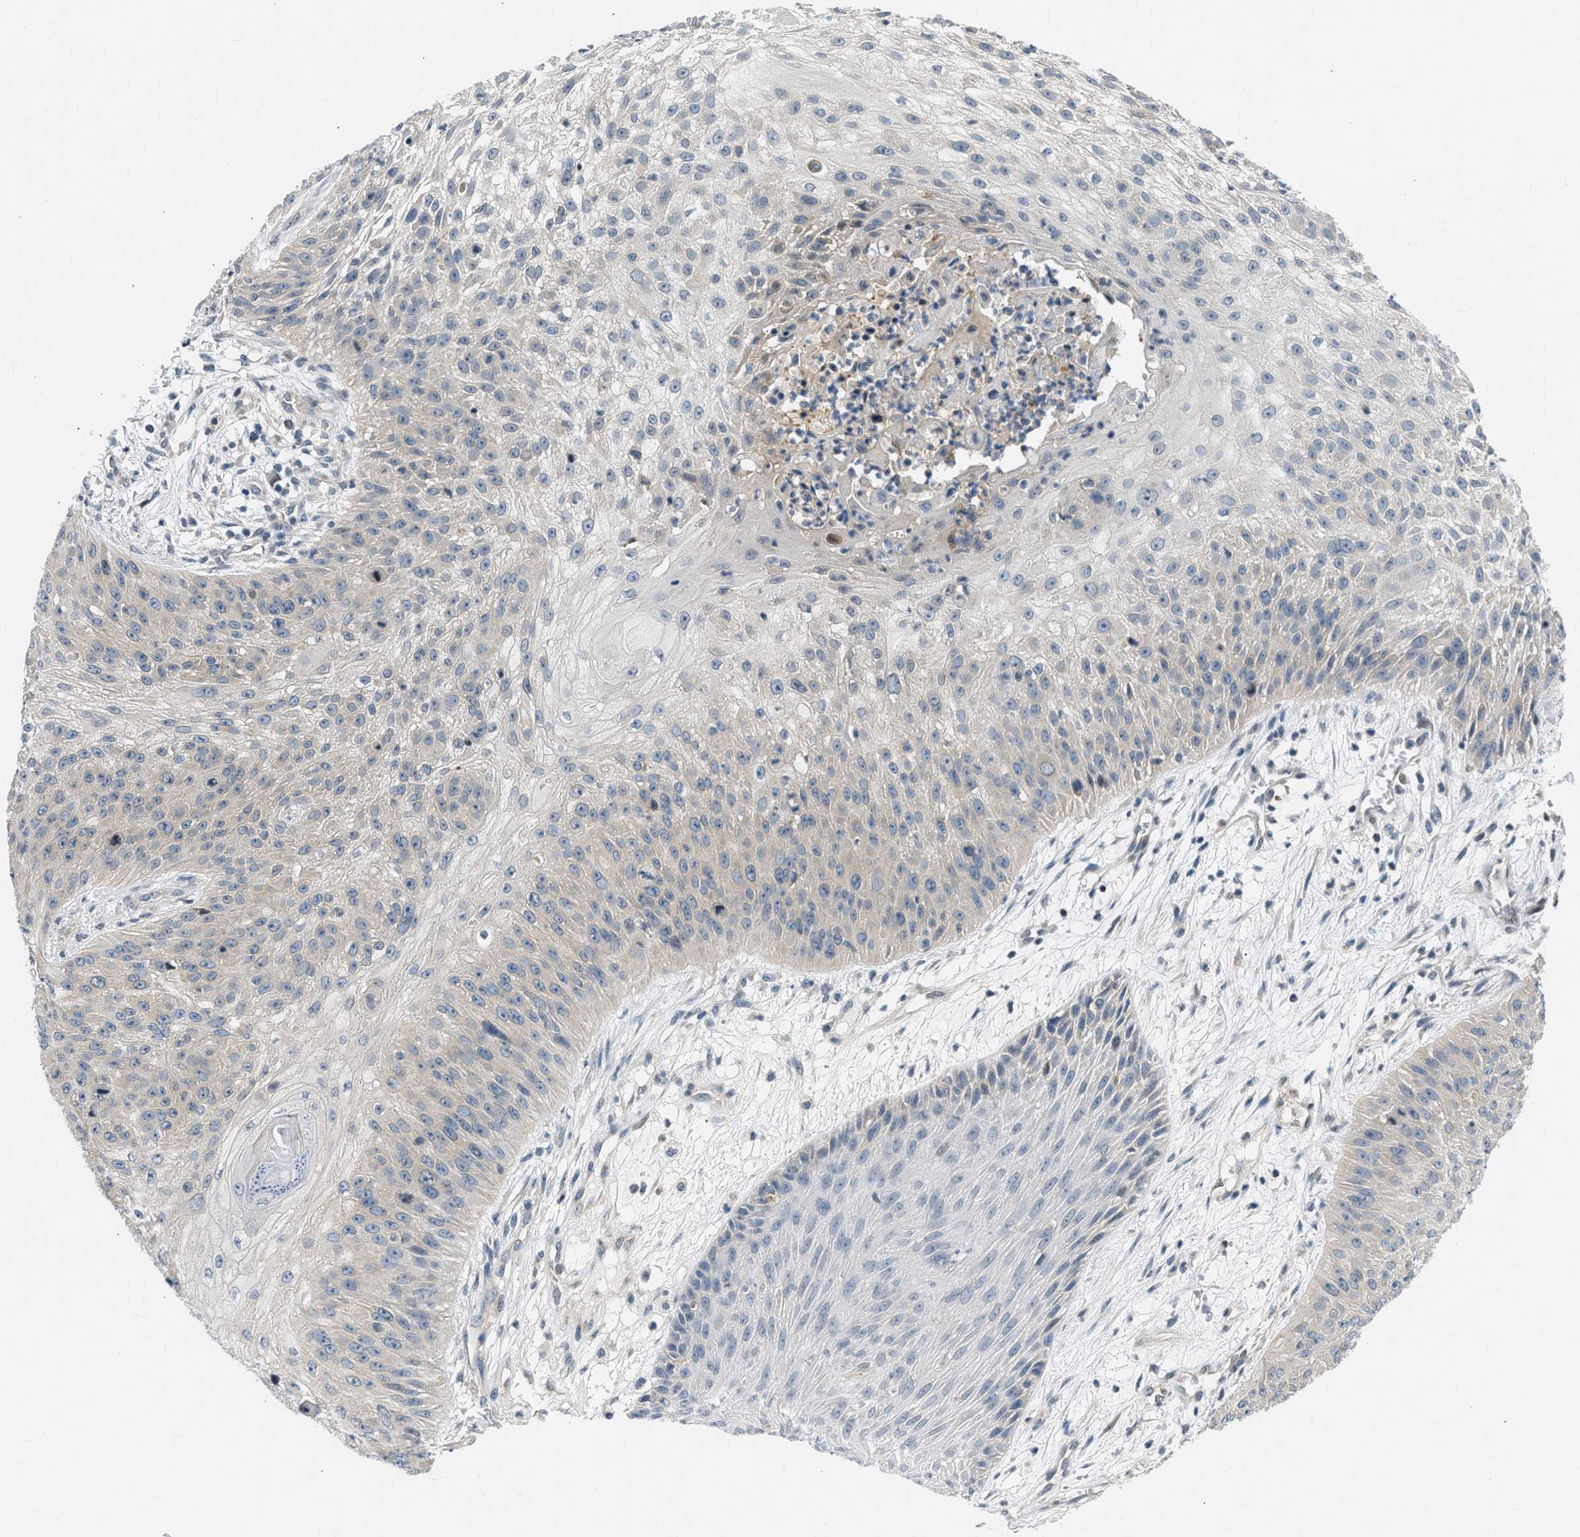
{"staining": {"intensity": "weak", "quantity": "<25%", "location": "cytoplasmic/membranous"}, "tissue": "skin cancer", "cell_type": "Tumor cells", "image_type": "cancer", "snomed": [{"axis": "morphology", "description": "Squamous cell carcinoma, NOS"}, {"axis": "topography", "description": "Skin"}], "caption": "Skin cancer (squamous cell carcinoma) stained for a protein using IHC displays no positivity tumor cells.", "gene": "OLIG3", "patient": {"sex": "female", "age": 80}}